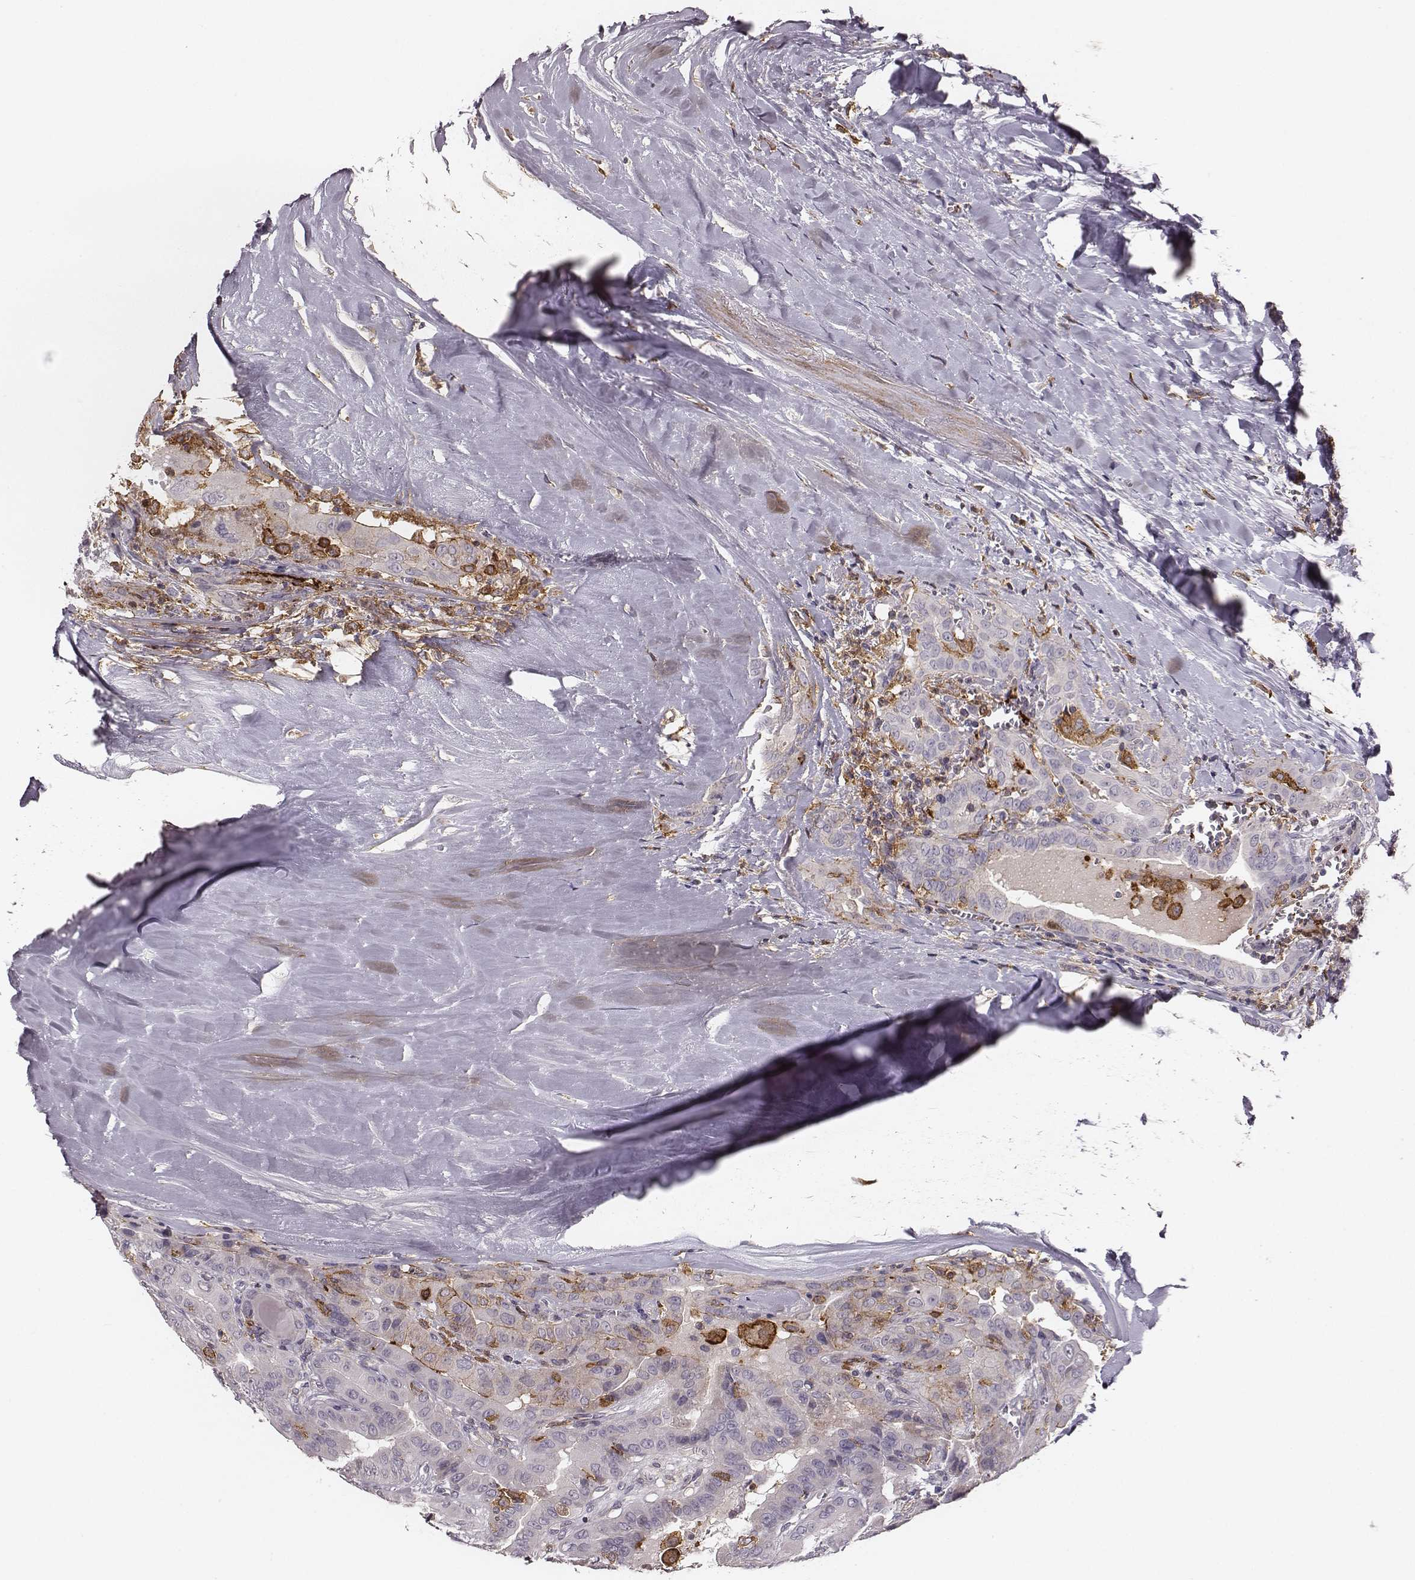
{"staining": {"intensity": "negative", "quantity": "none", "location": "none"}, "tissue": "thyroid cancer", "cell_type": "Tumor cells", "image_type": "cancer", "snomed": [{"axis": "morphology", "description": "Papillary adenocarcinoma, NOS"}, {"axis": "topography", "description": "Thyroid gland"}], "caption": "The immunohistochemistry photomicrograph has no significant positivity in tumor cells of papillary adenocarcinoma (thyroid) tissue.", "gene": "ZYX", "patient": {"sex": "female", "age": 37}}